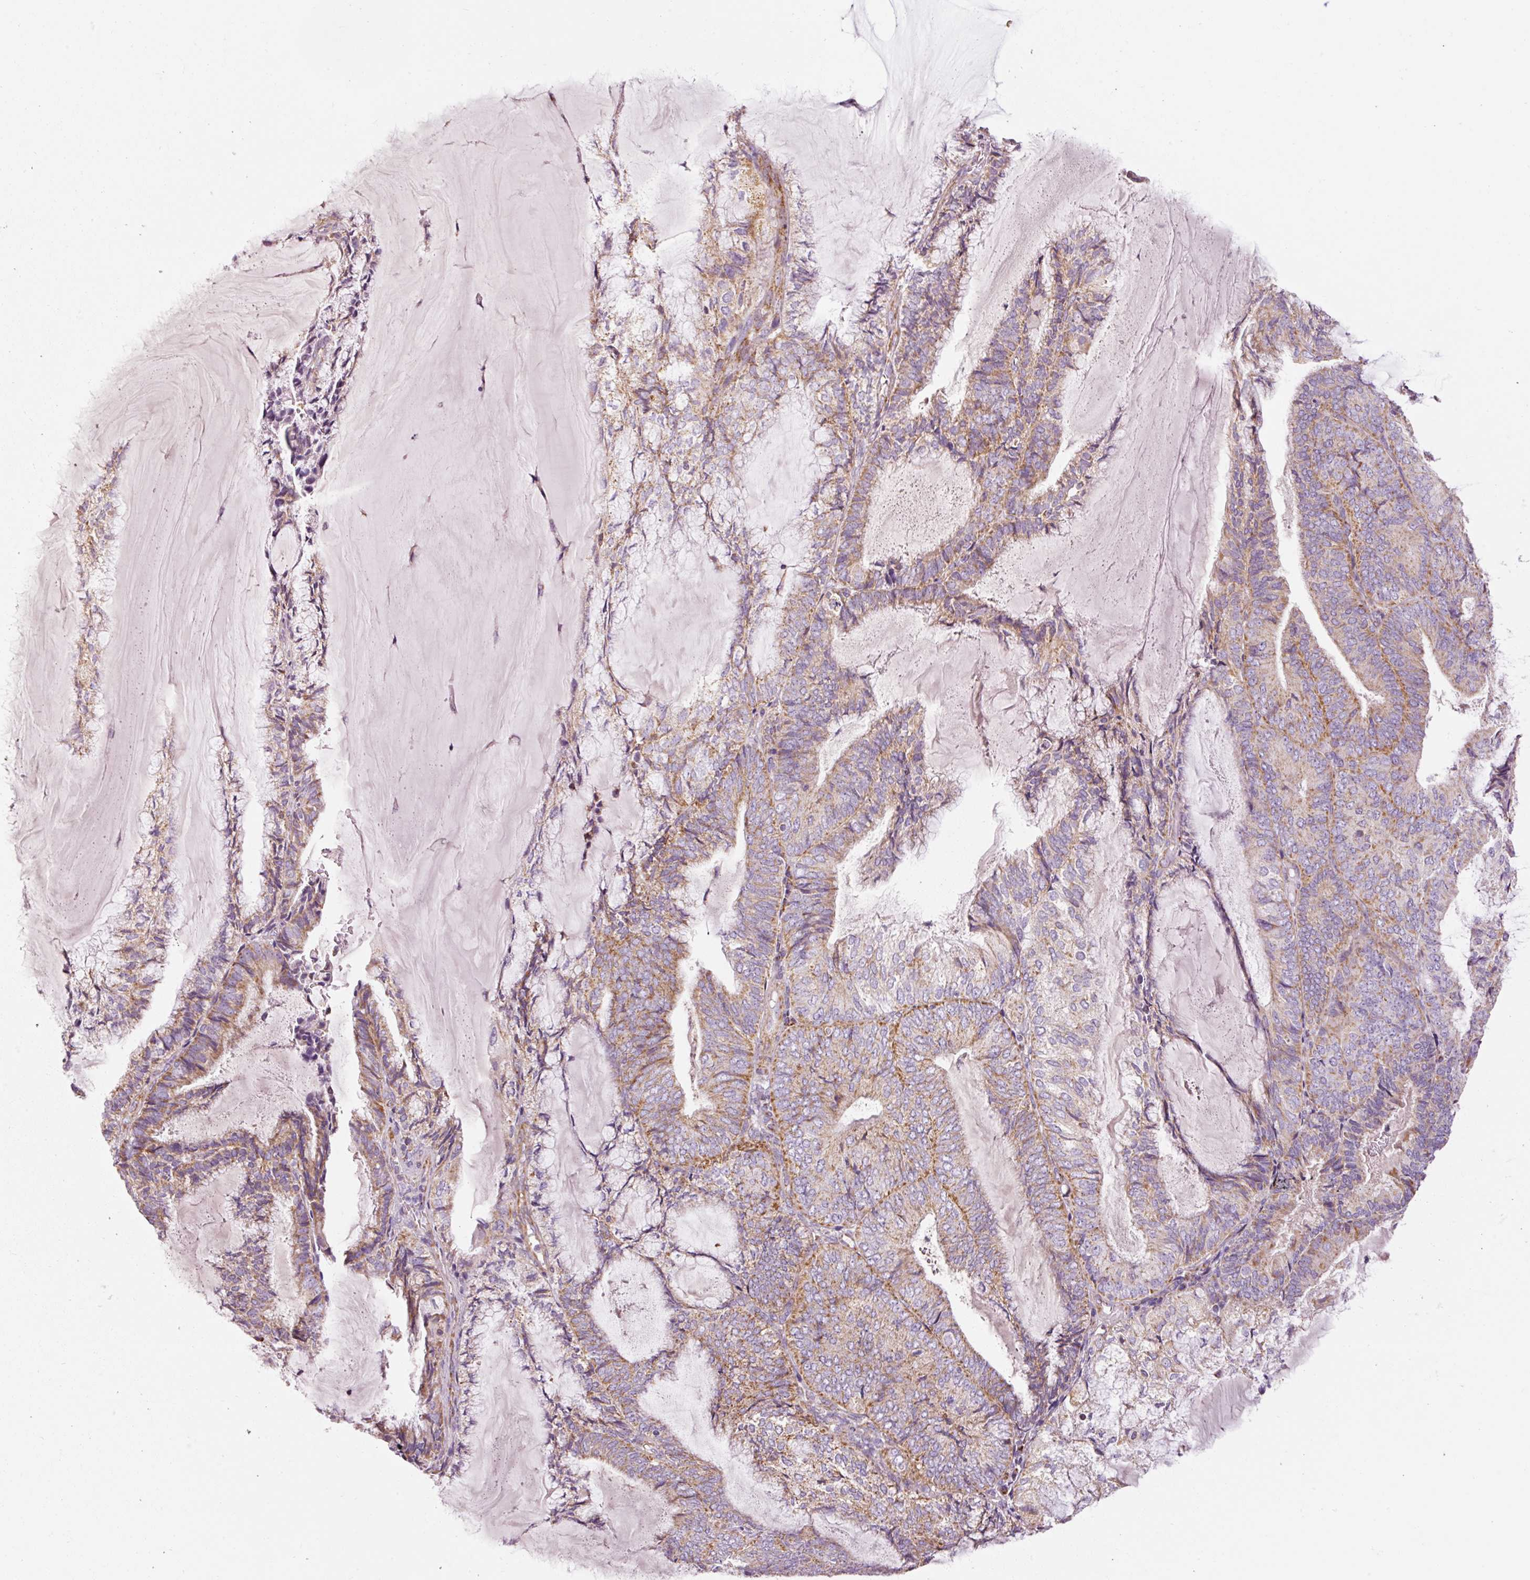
{"staining": {"intensity": "moderate", "quantity": "25%-75%", "location": "cytoplasmic/membranous"}, "tissue": "endometrial cancer", "cell_type": "Tumor cells", "image_type": "cancer", "snomed": [{"axis": "morphology", "description": "Adenocarcinoma, NOS"}, {"axis": "topography", "description": "Endometrium"}], "caption": "Endometrial adenocarcinoma stained for a protein displays moderate cytoplasmic/membranous positivity in tumor cells.", "gene": "NDUFB4", "patient": {"sex": "female", "age": 81}}